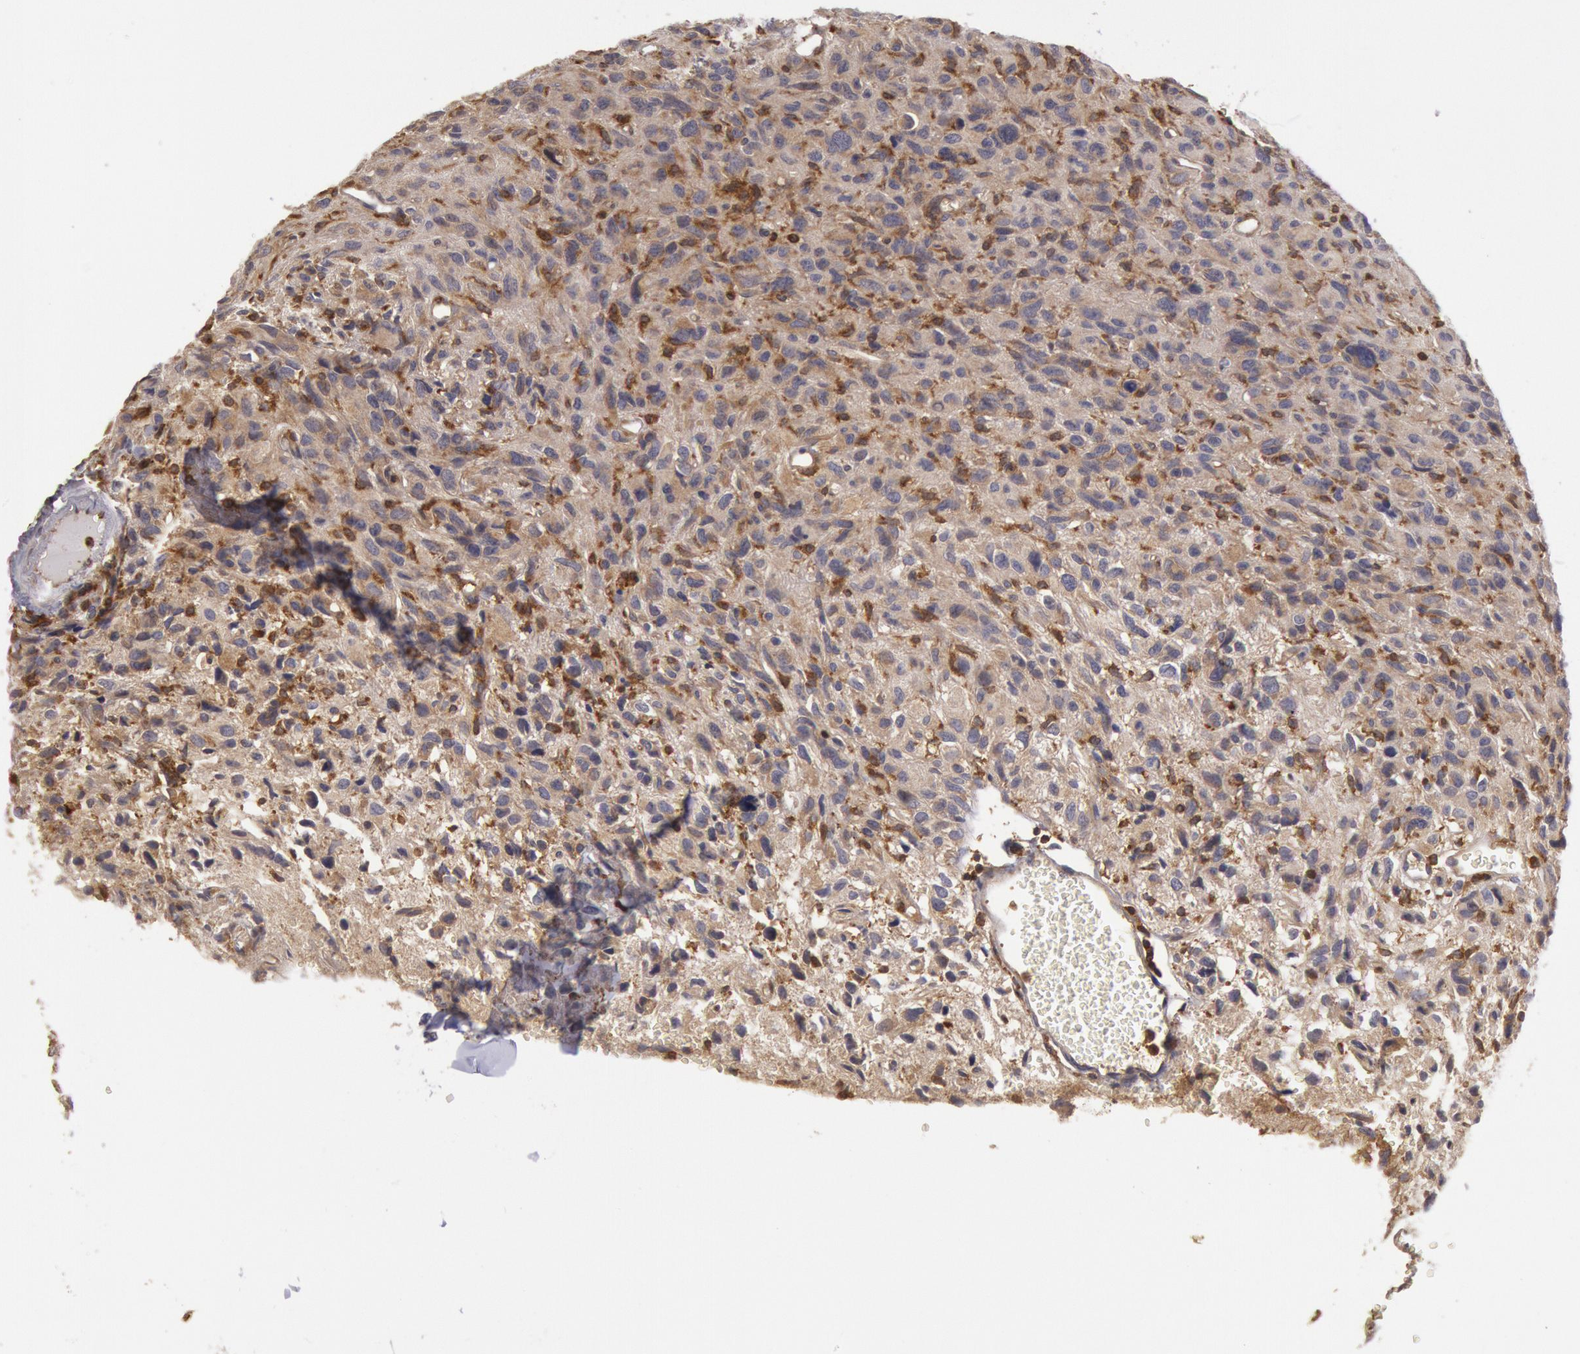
{"staining": {"intensity": "weak", "quantity": "<25%", "location": "cytoplasmic/membranous"}, "tissue": "glioma", "cell_type": "Tumor cells", "image_type": "cancer", "snomed": [{"axis": "morphology", "description": "Glioma, malignant, High grade"}, {"axis": "topography", "description": "Brain"}], "caption": "DAB immunohistochemical staining of human high-grade glioma (malignant) exhibits no significant expression in tumor cells.", "gene": "PIK3R1", "patient": {"sex": "female", "age": 60}}